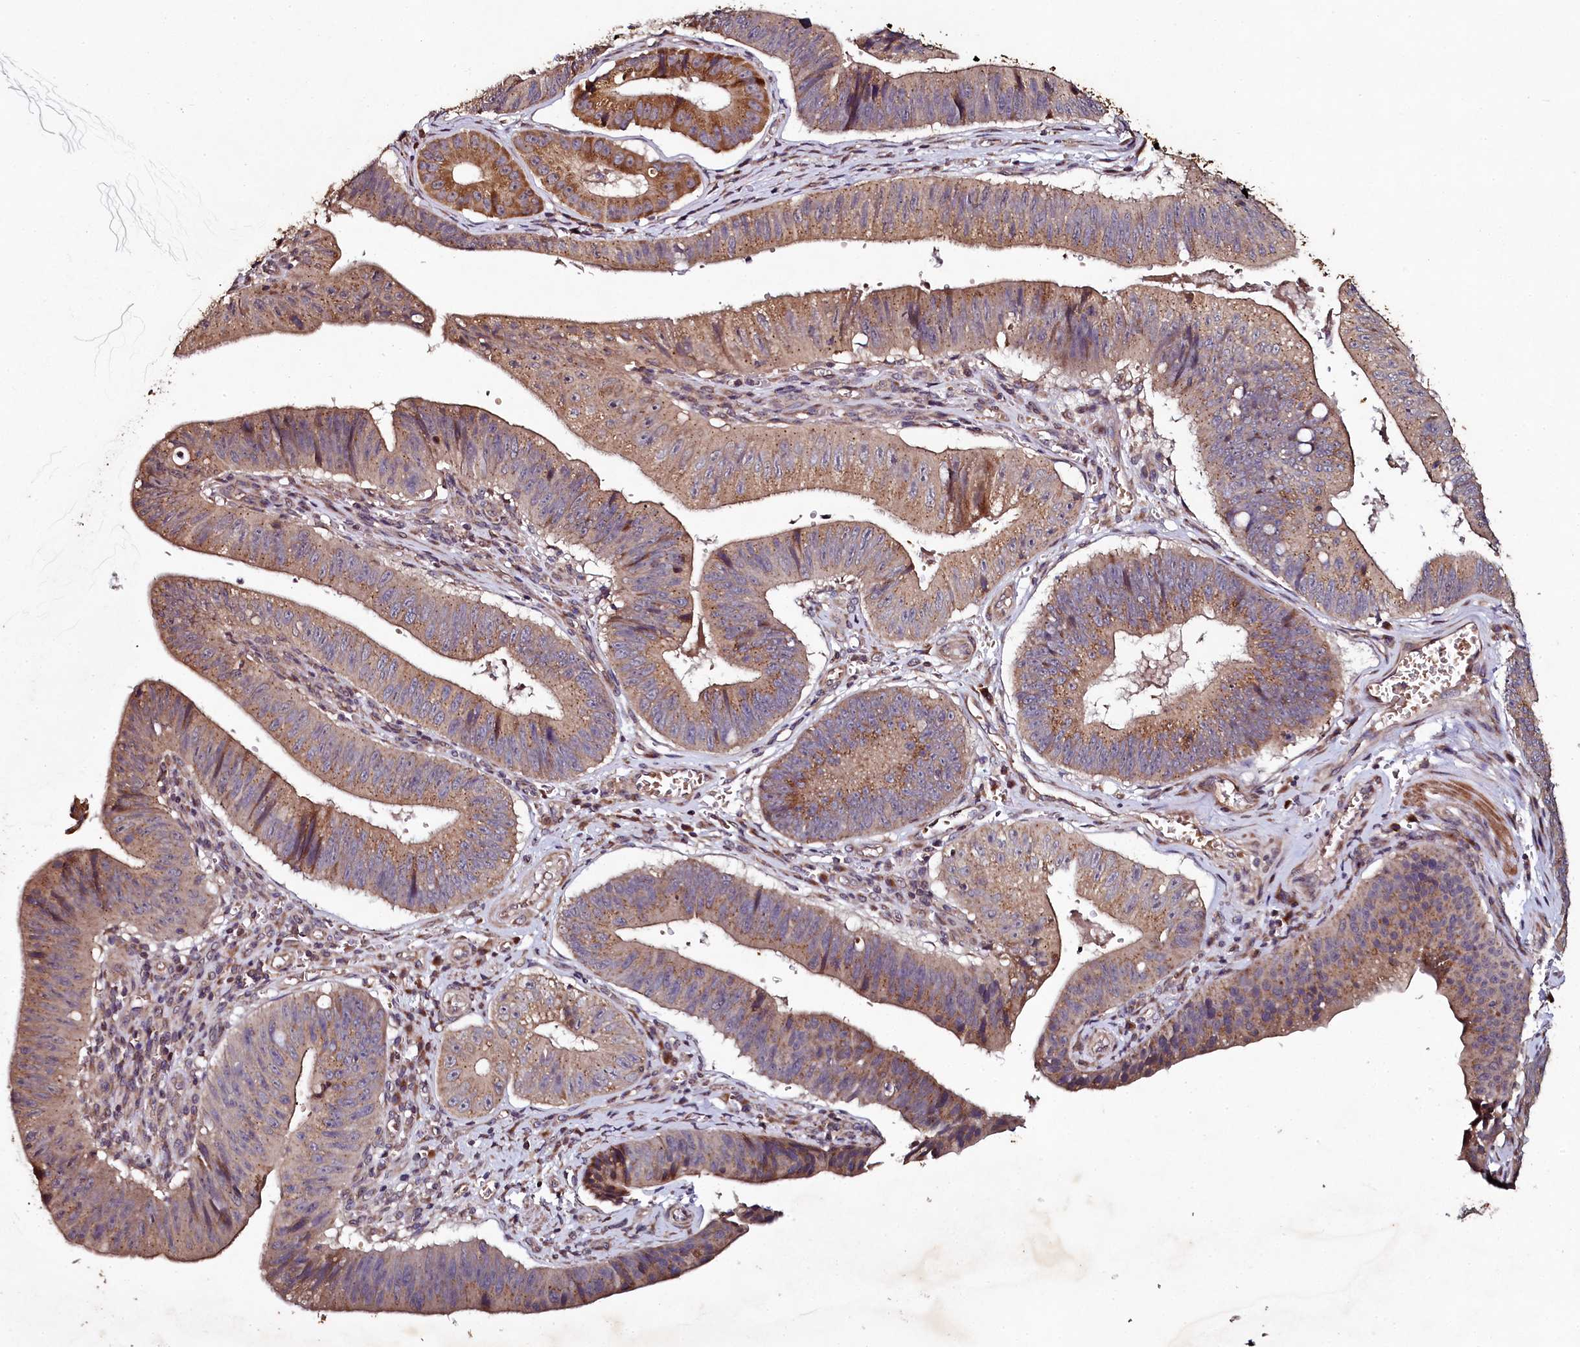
{"staining": {"intensity": "moderate", "quantity": ">75%", "location": "cytoplasmic/membranous"}, "tissue": "stomach cancer", "cell_type": "Tumor cells", "image_type": "cancer", "snomed": [{"axis": "morphology", "description": "Adenocarcinoma, NOS"}, {"axis": "topography", "description": "Stomach"}], "caption": "This image displays immunohistochemistry (IHC) staining of stomach adenocarcinoma, with medium moderate cytoplasmic/membranous positivity in about >75% of tumor cells.", "gene": "SEC24C", "patient": {"sex": "male", "age": 59}}